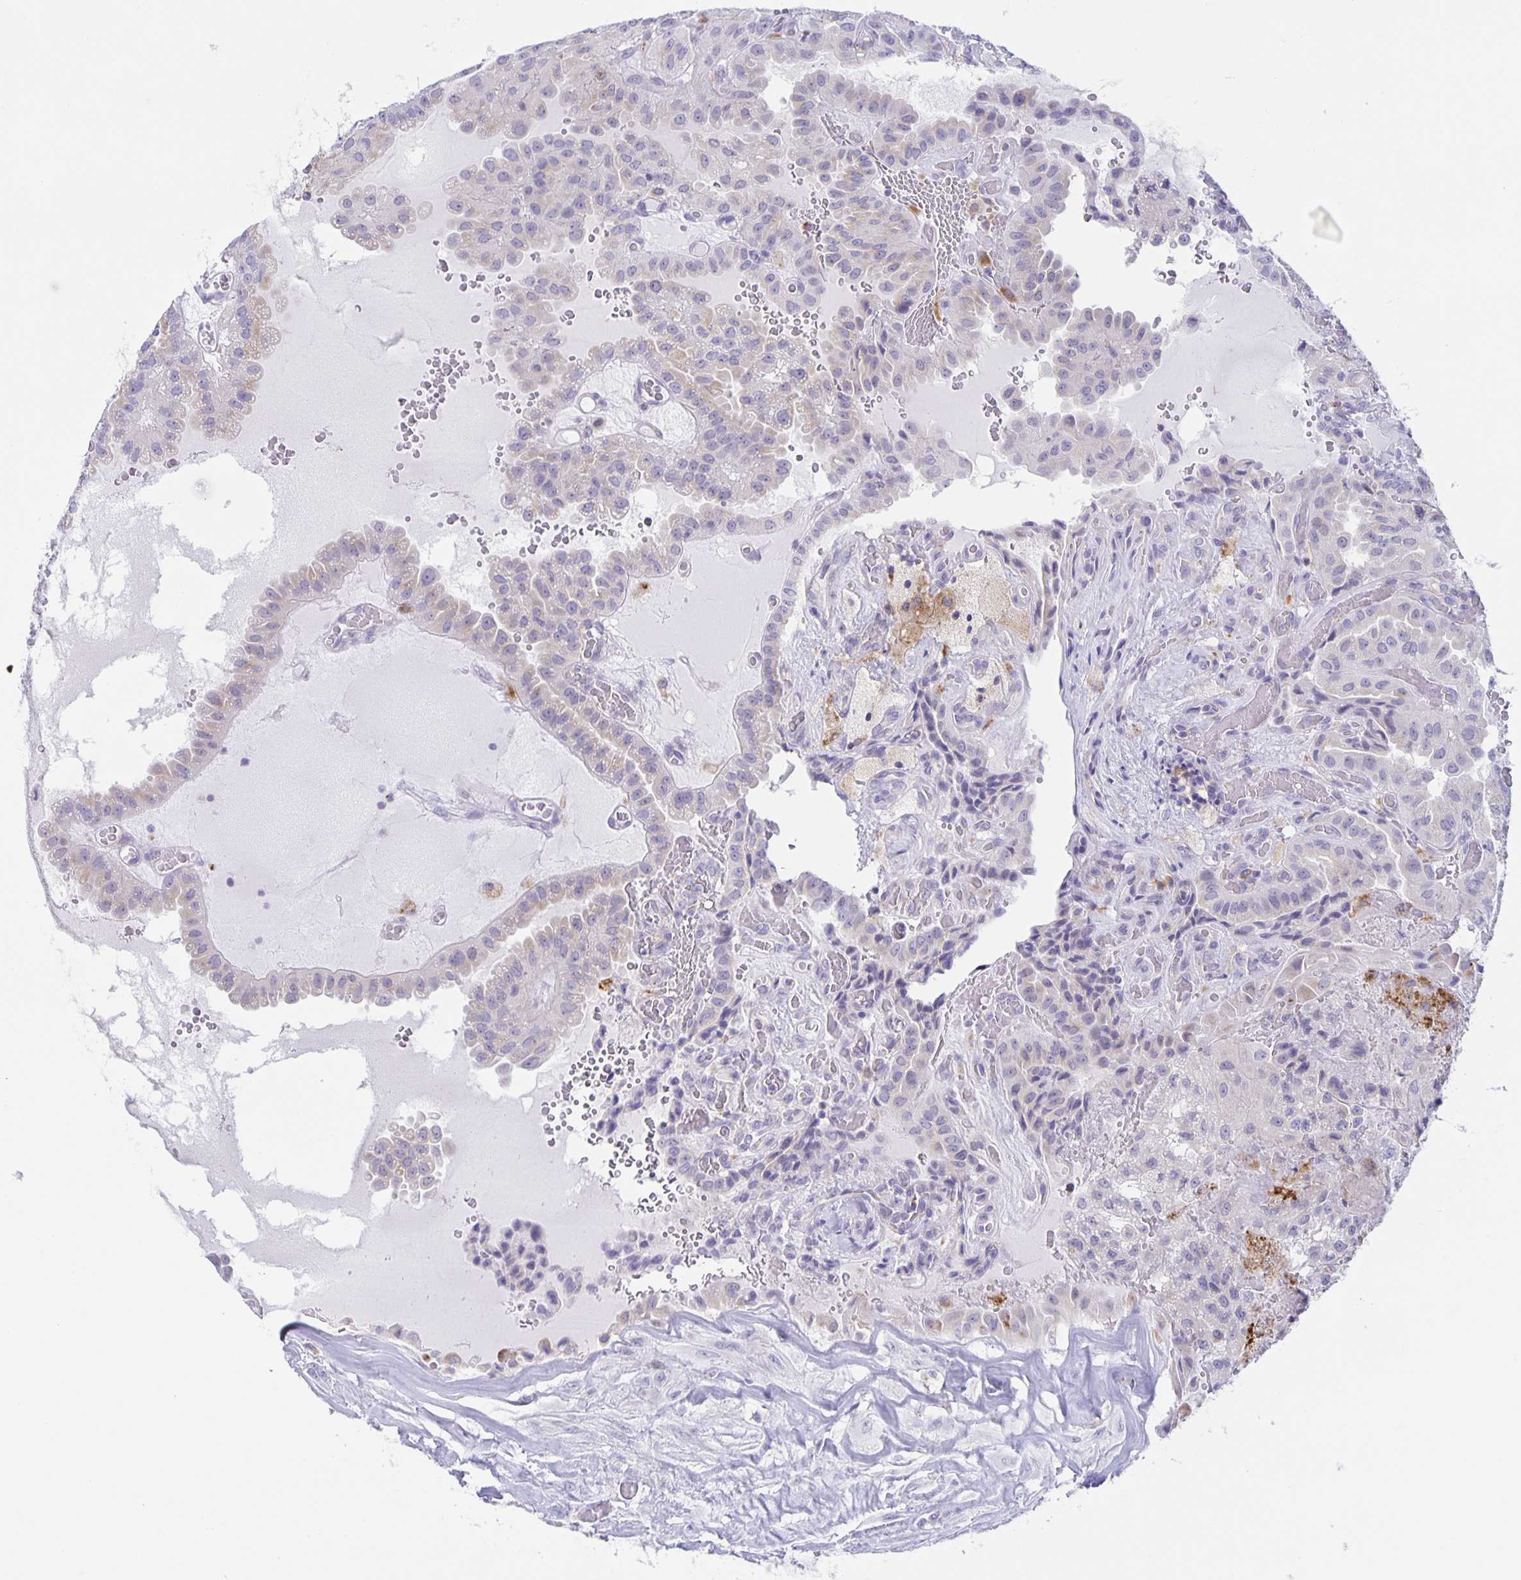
{"staining": {"intensity": "negative", "quantity": "none", "location": "none"}, "tissue": "thyroid cancer", "cell_type": "Tumor cells", "image_type": "cancer", "snomed": [{"axis": "morphology", "description": "Papillary adenocarcinoma, NOS"}, {"axis": "morphology", "description": "Papillary adenoma metastatic"}, {"axis": "topography", "description": "Thyroid gland"}], "caption": "There is no significant staining in tumor cells of thyroid cancer.", "gene": "LIPA", "patient": {"sex": "male", "age": 87}}